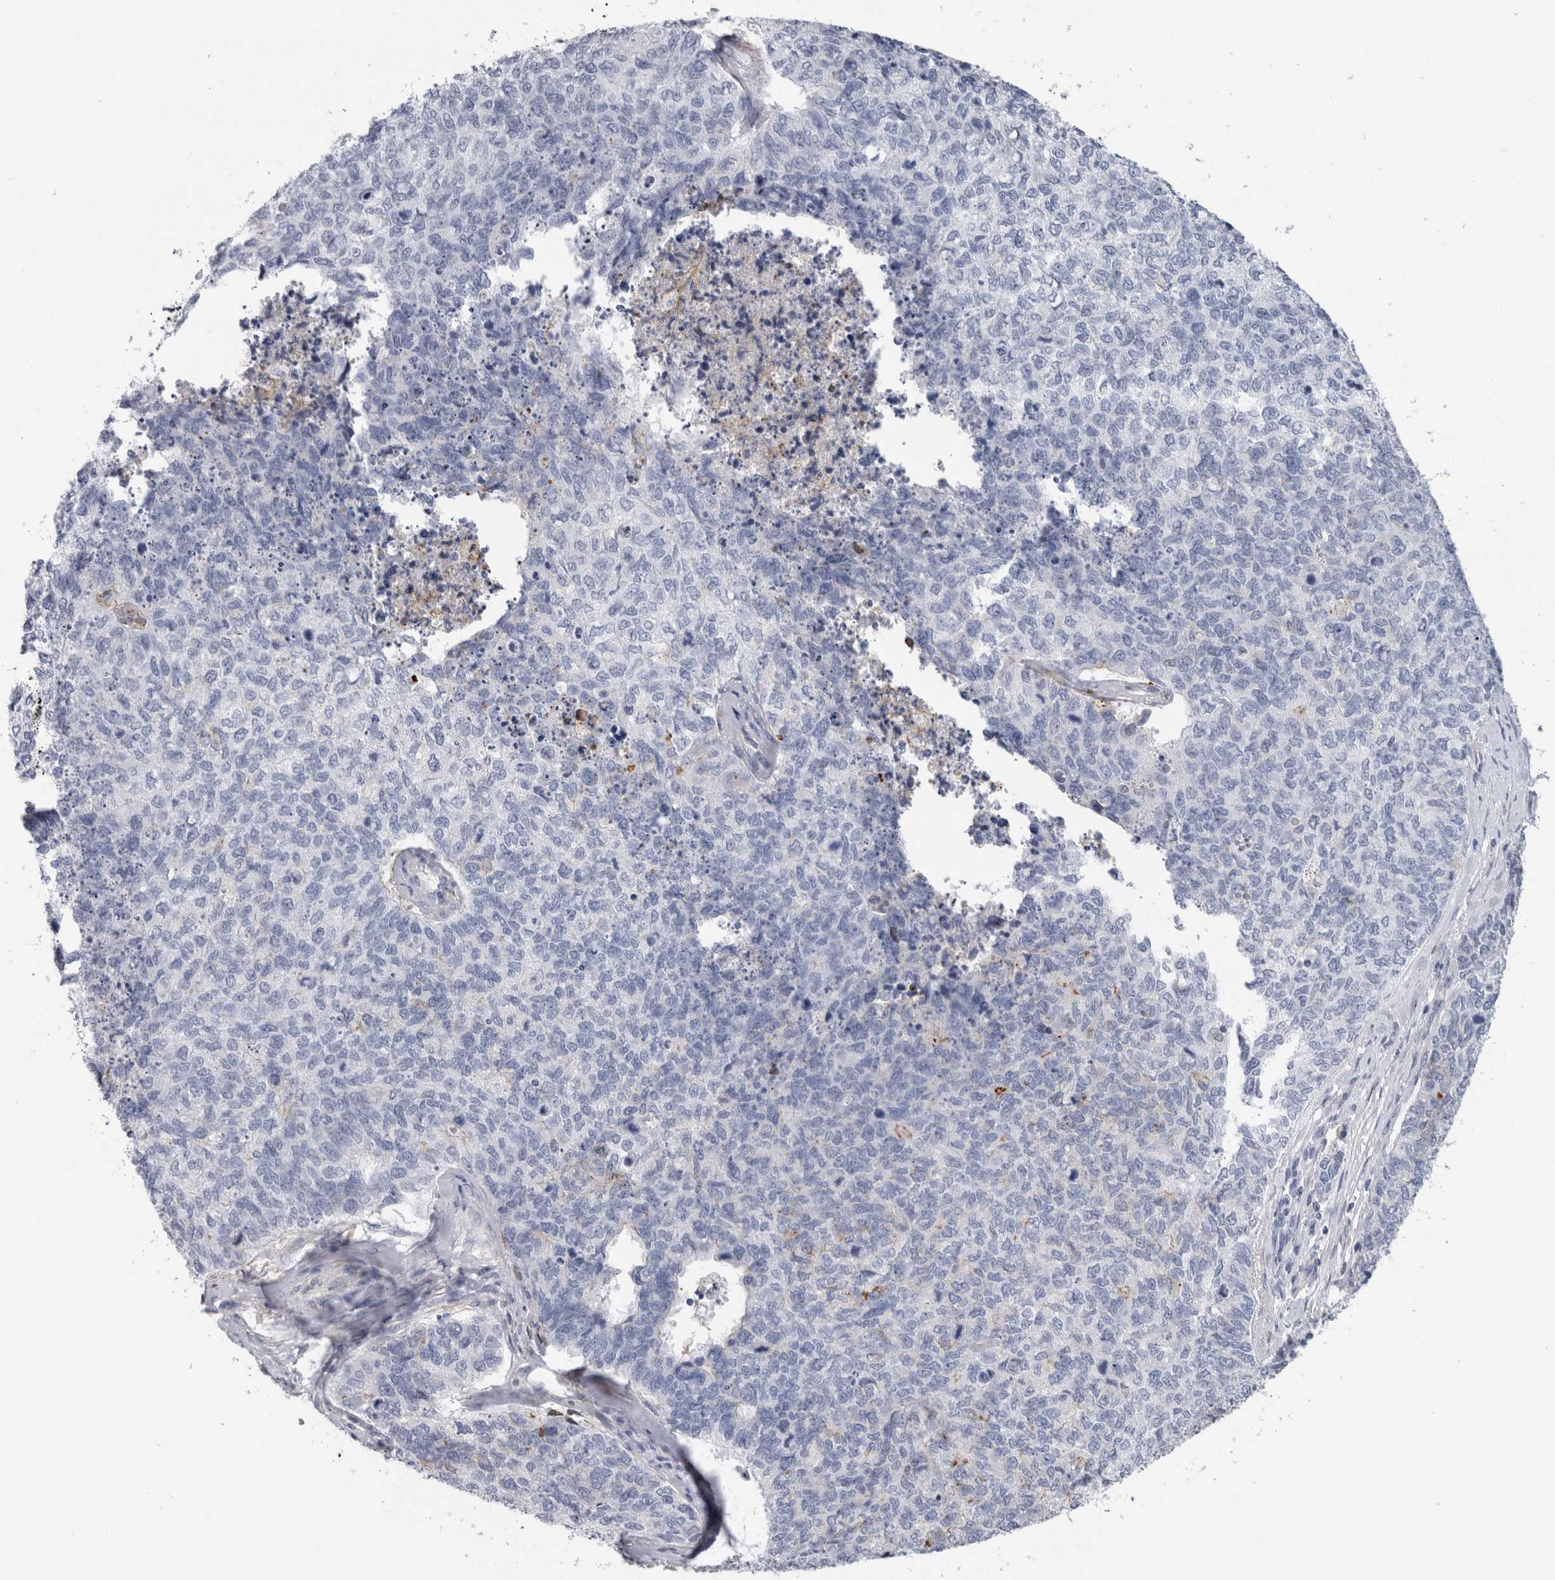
{"staining": {"intensity": "negative", "quantity": "none", "location": "none"}, "tissue": "cervical cancer", "cell_type": "Tumor cells", "image_type": "cancer", "snomed": [{"axis": "morphology", "description": "Squamous cell carcinoma, NOS"}, {"axis": "topography", "description": "Cervix"}], "caption": "DAB immunohistochemical staining of cervical squamous cell carcinoma shows no significant staining in tumor cells.", "gene": "DNAJC24", "patient": {"sex": "female", "age": 63}}